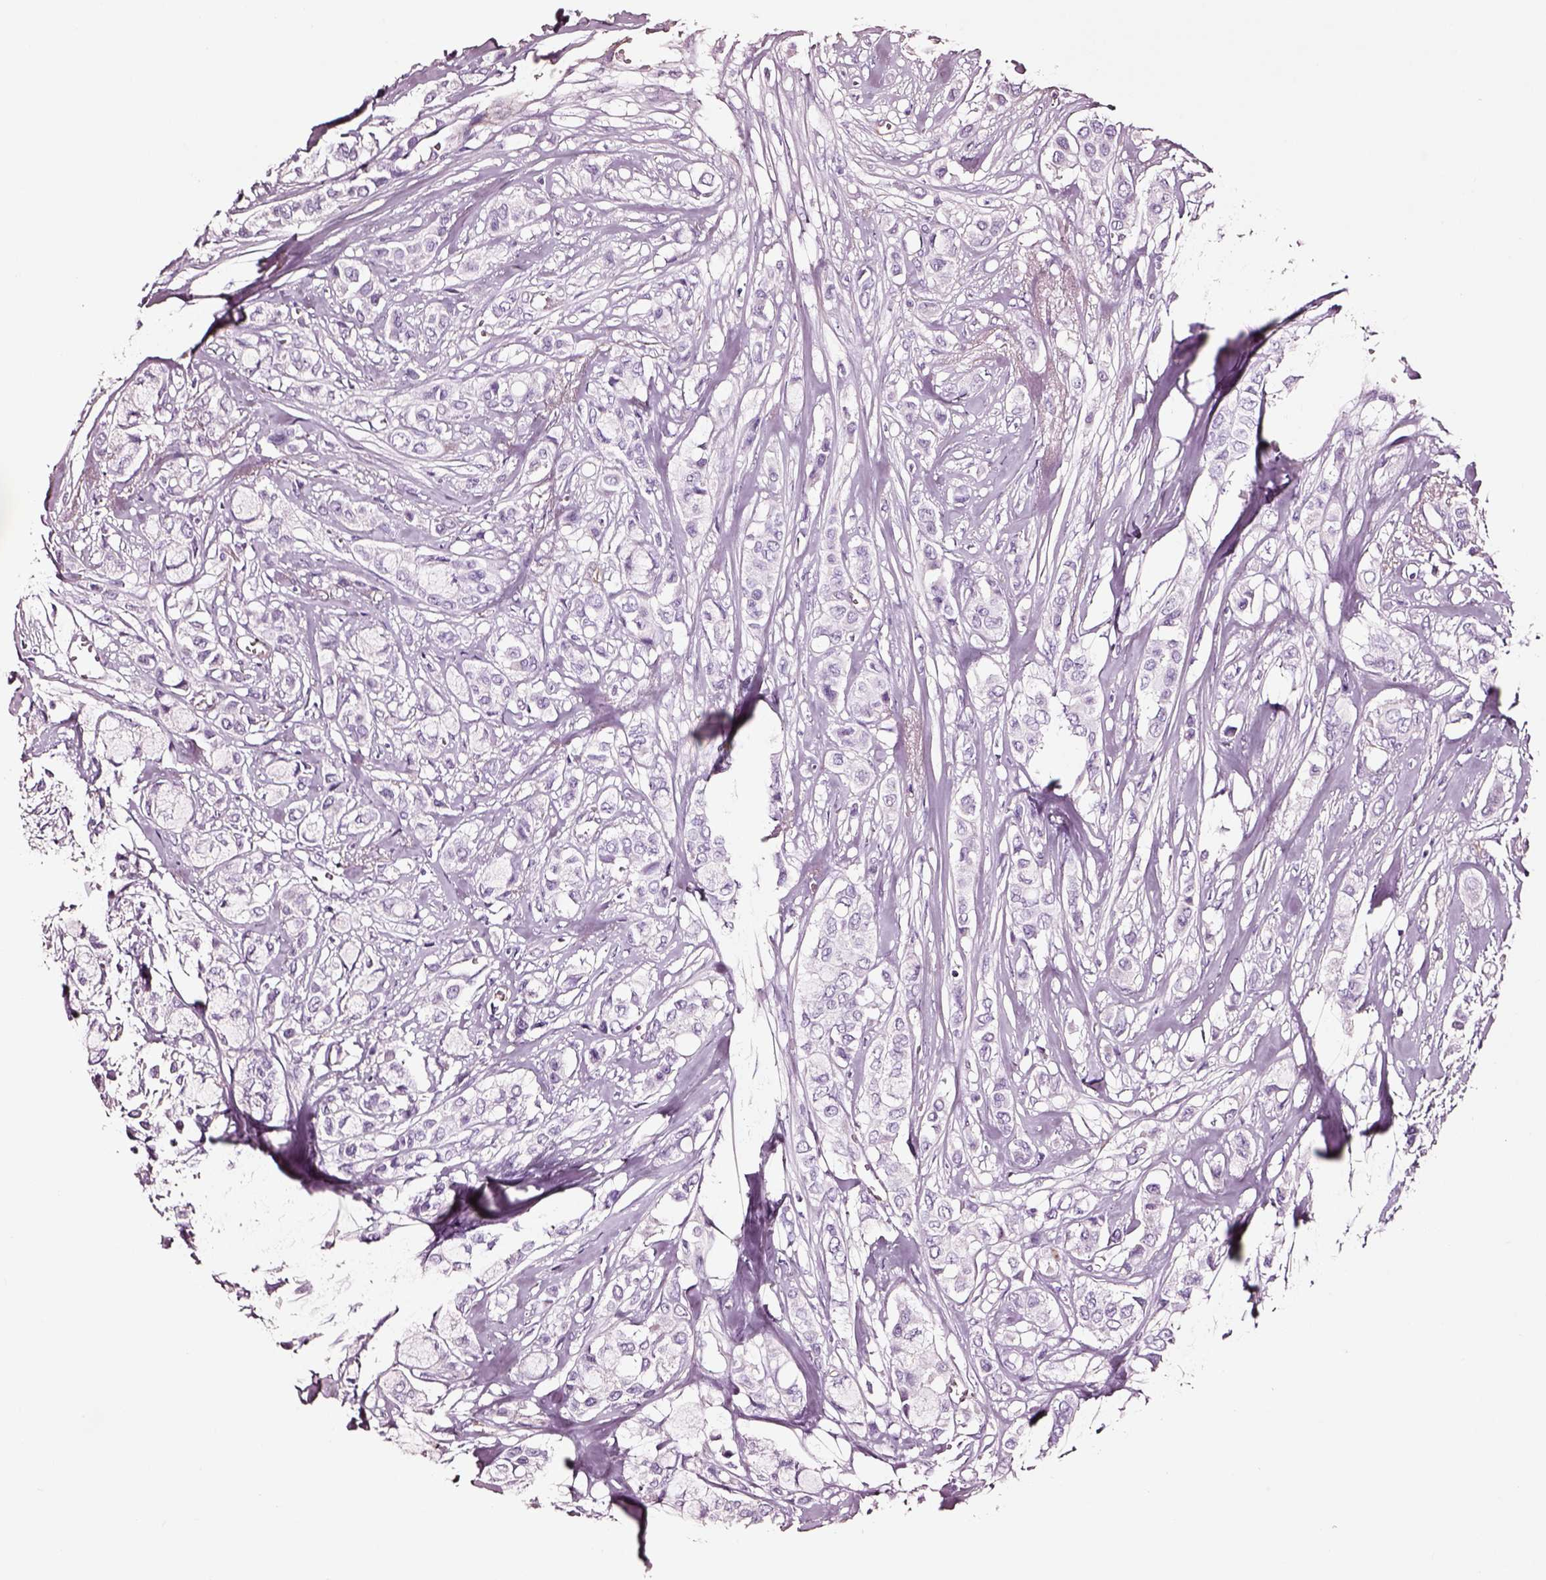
{"staining": {"intensity": "negative", "quantity": "none", "location": "none"}, "tissue": "breast cancer", "cell_type": "Tumor cells", "image_type": "cancer", "snomed": [{"axis": "morphology", "description": "Duct carcinoma"}, {"axis": "topography", "description": "Breast"}], "caption": "This is a histopathology image of IHC staining of breast cancer (invasive ductal carcinoma), which shows no staining in tumor cells.", "gene": "DPEP1", "patient": {"sex": "female", "age": 85}}